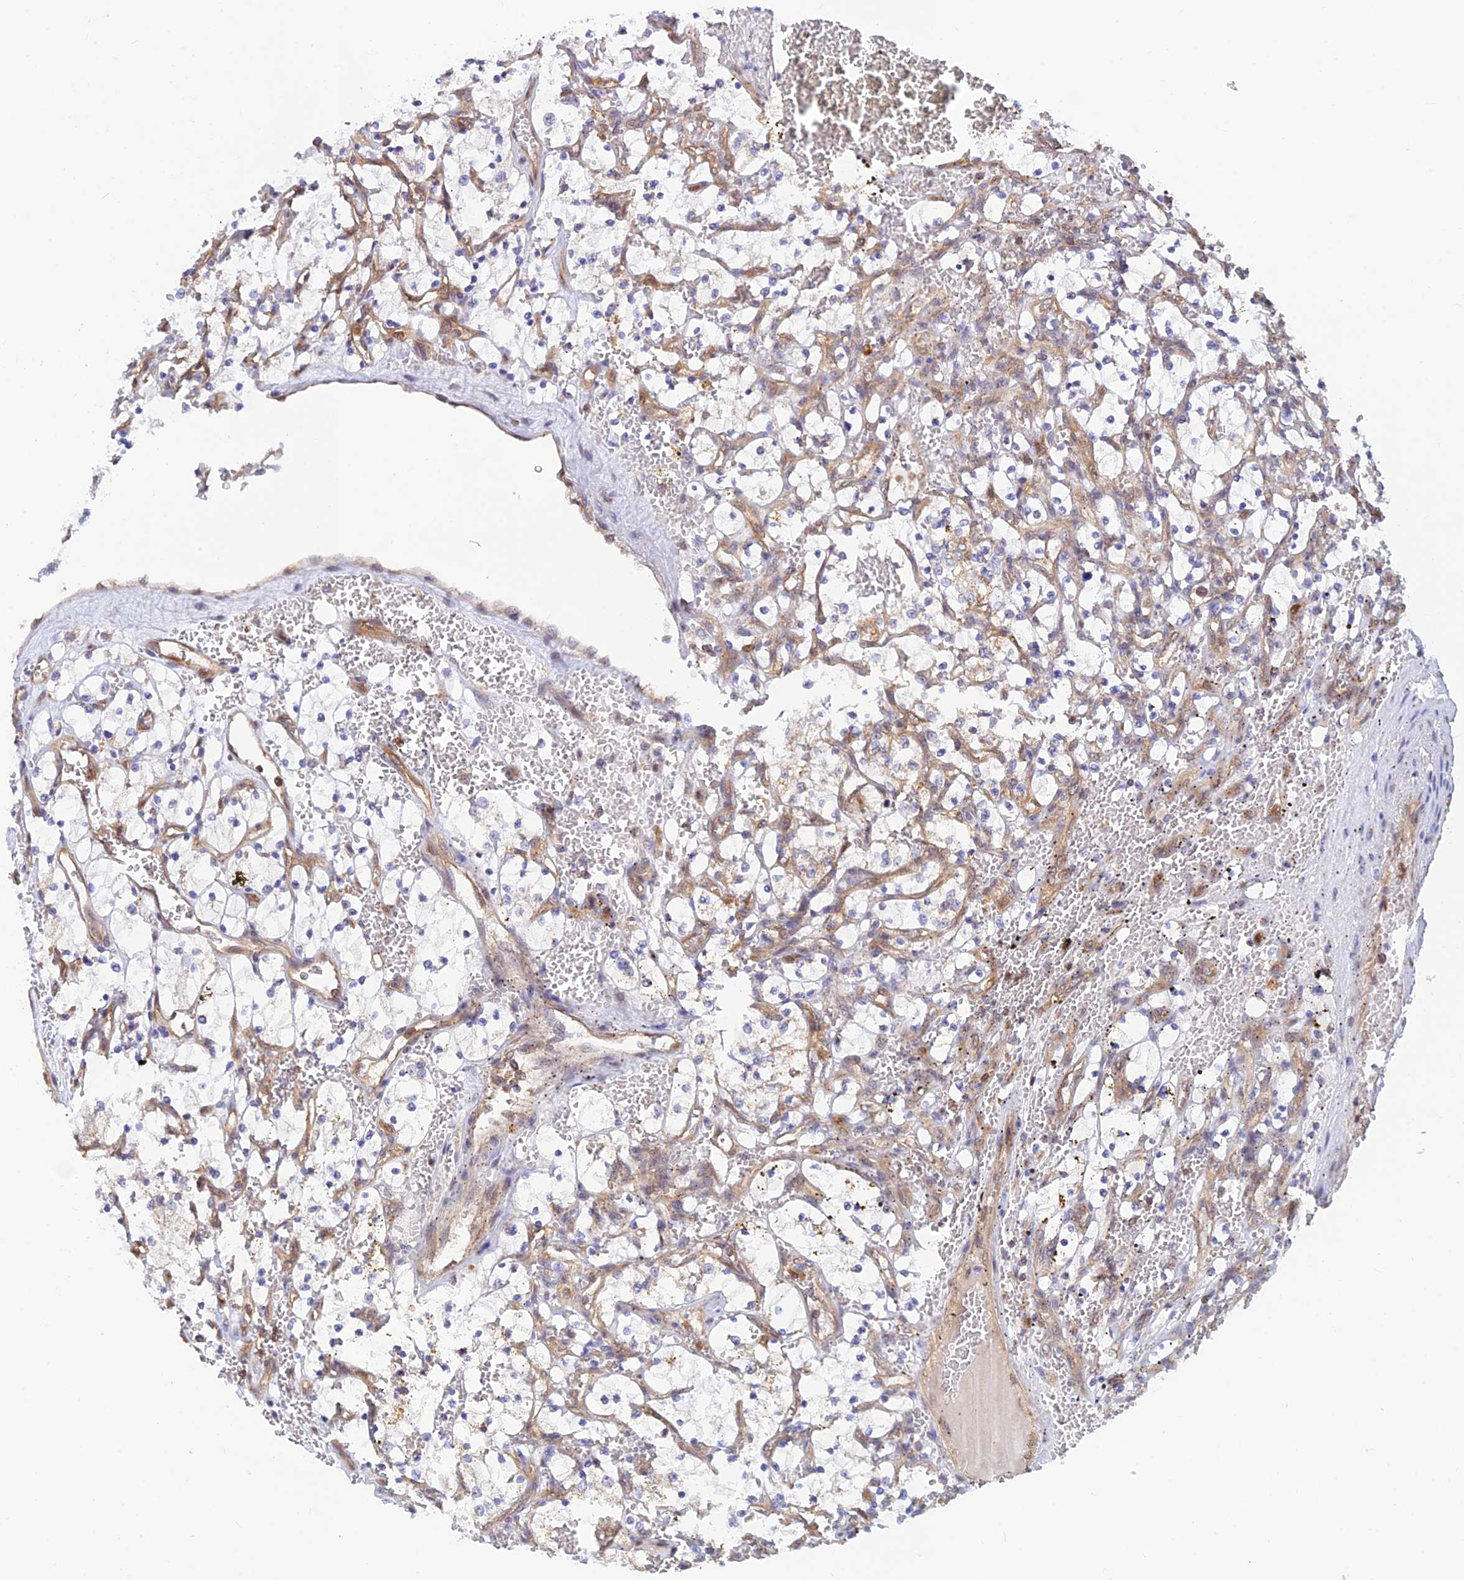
{"staining": {"intensity": "negative", "quantity": "none", "location": "none"}, "tissue": "renal cancer", "cell_type": "Tumor cells", "image_type": "cancer", "snomed": [{"axis": "morphology", "description": "Adenocarcinoma, NOS"}, {"axis": "topography", "description": "Kidney"}], "caption": "There is no significant positivity in tumor cells of renal adenocarcinoma. (DAB (3,3'-diaminobenzidine) immunohistochemistry, high magnification).", "gene": "LYSMD2", "patient": {"sex": "female", "age": 69}}